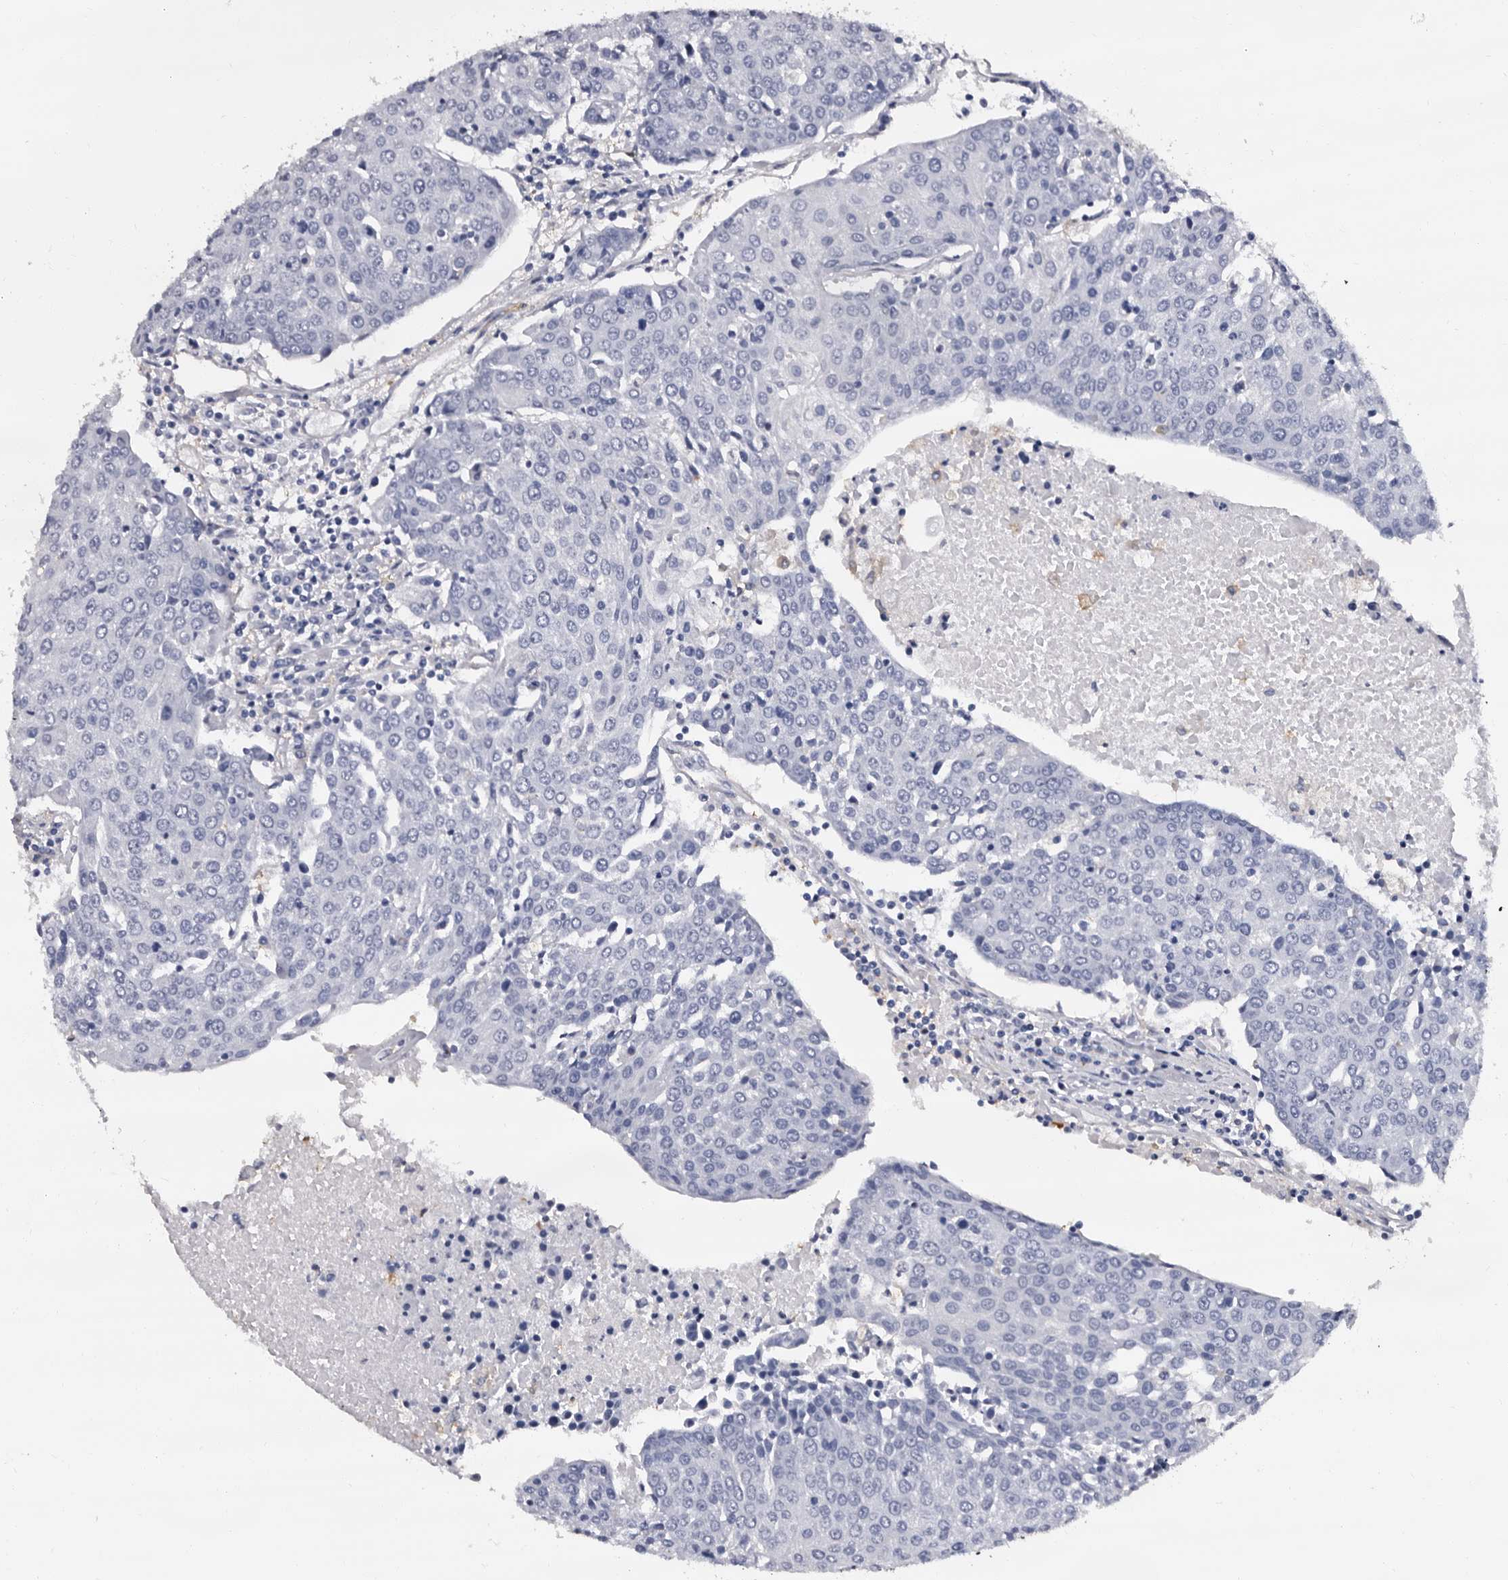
{"staining": {"intensity": "negative", "quantity": "none", "location": "none"}, "tissue": "urothelial cancer", "cell_type": "Tumor cells", "image_type": "cancer", "snomed": [{"axis": "morphology", "description": "Urothelial carcinoma, High grade"}, {"axis": "topography", "description": "Urinary bladder"}], "caption": "This histopathology image is of high-grade urothelial carcinoma stained with IHC to label a protein in brown with the nuclei are counter-stained blue. There is no expression in tumor cells. (DAB immunohistochemistry (IHC), high magnification).", "gene": "EPB41L3", "patient": {"sex": "female", "age": 85}}